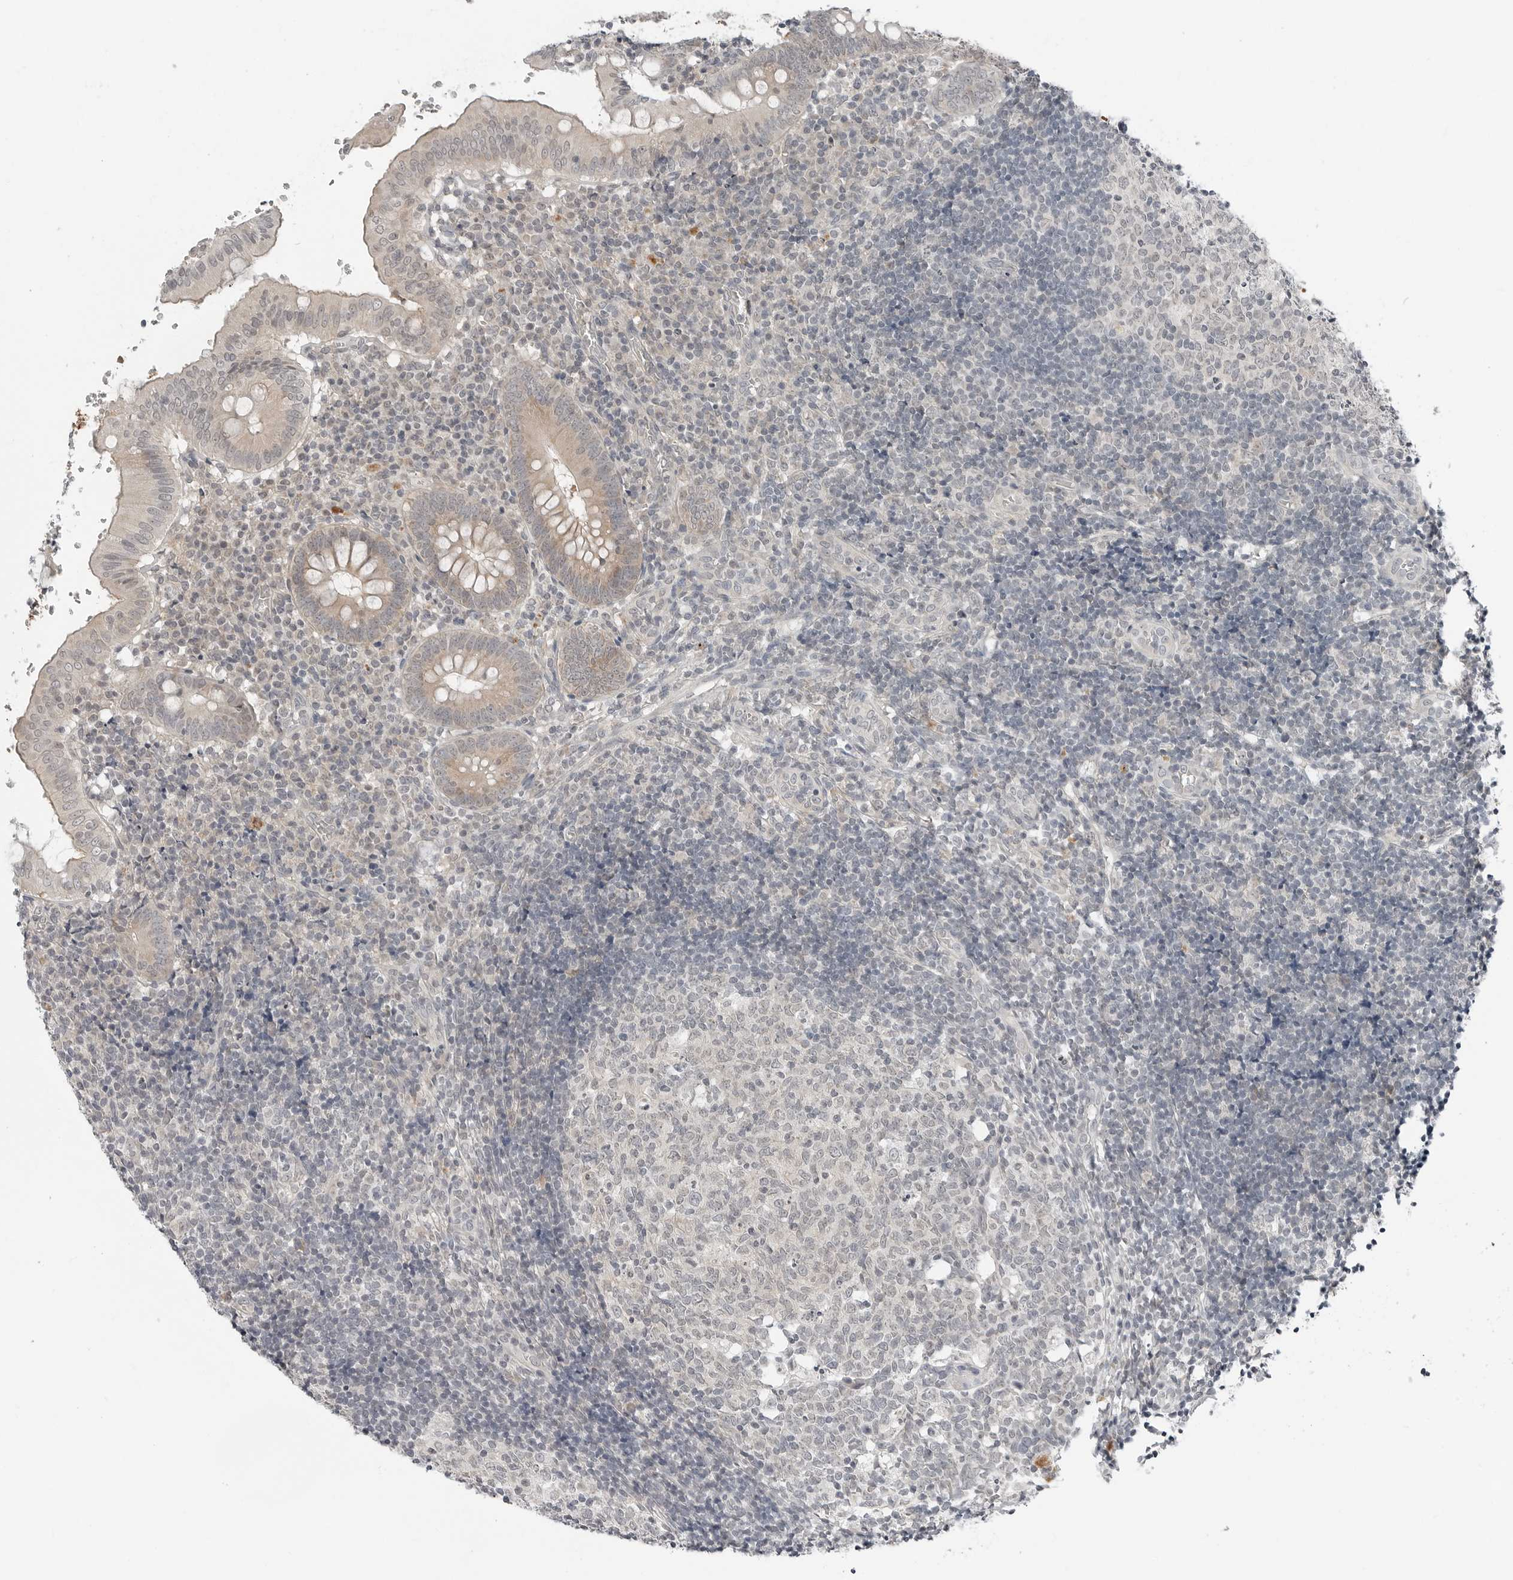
{"staining": {"intensity": "weak", "quantity": ">75%", "location": "cytoplasmic/membranous"}, "tissue": "appendix", "cell_type": "Glandular cells", "image_type": "normal", "snomed": [{"axis": "morphology", "description": "Normal tissue, NOS"}, {"axis": "topography", "description": "Appendix"}], "caption": "Weak cytoplasmic/membranous staining is present in approximately >75% of glandular cells in unremarkable appendix. (DAB IHC with brightfield microscopy, high magnification).", "gene": "FCRLB", "patient": {"sex": "male", "age": 8}}